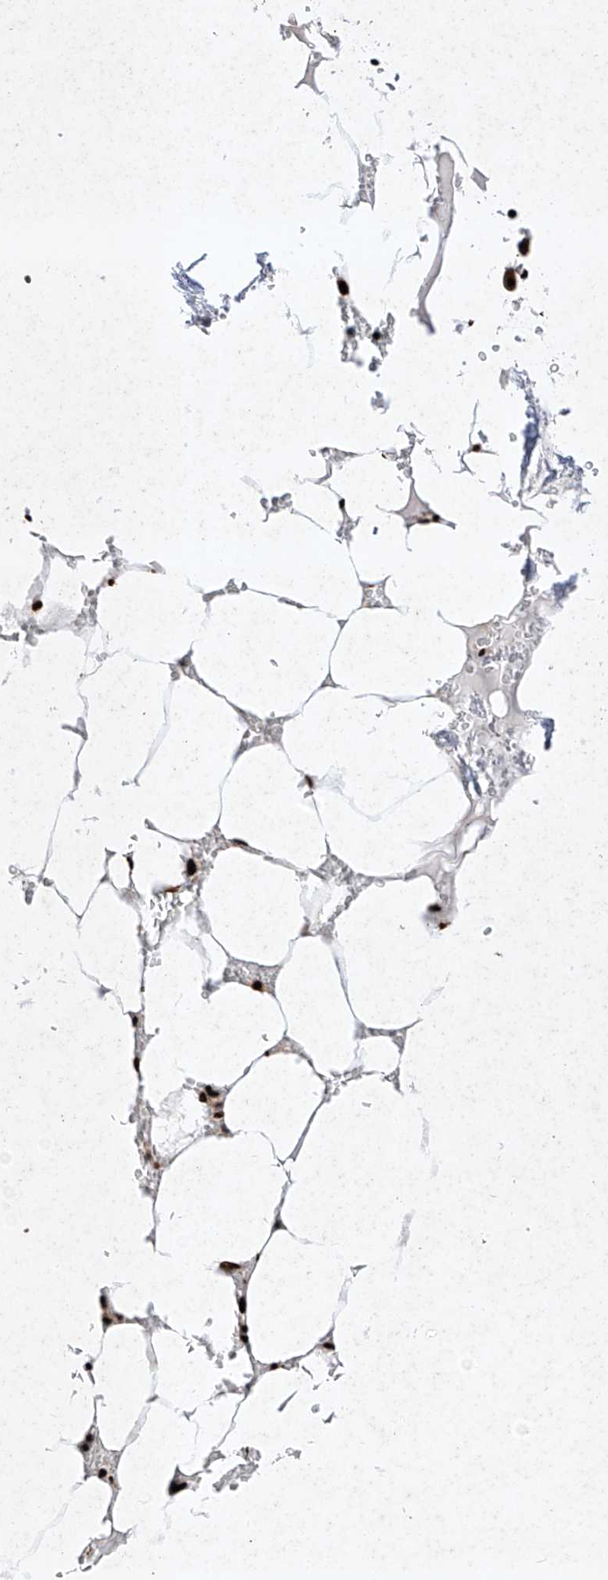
{"staining": {"intensity": "strong", "quantity": ">75%", "location": "nuclear"}, "tissue": "bone marrow", "cell_type": "Hematopoietic cells", "image_type": "normal", "snomed": [{"axis": "morphology", "description": "Normal tissue, NOS"}, {"axis": "topography", "description": "Bone marrow"}], "caption": "Immunohistochemical staining of unremarkable human bone marrow shows high levels of strong nuclear expression in approximately >75% of hematopoietic cells. (Stains: DAB (3,3'-diaminobenzidine) in brown, nuclei in blue, Microscopy: brightfield microscopy at high magnification).", "gene": "SRSF6", "patient": {"sex": "male", "age": 70}}